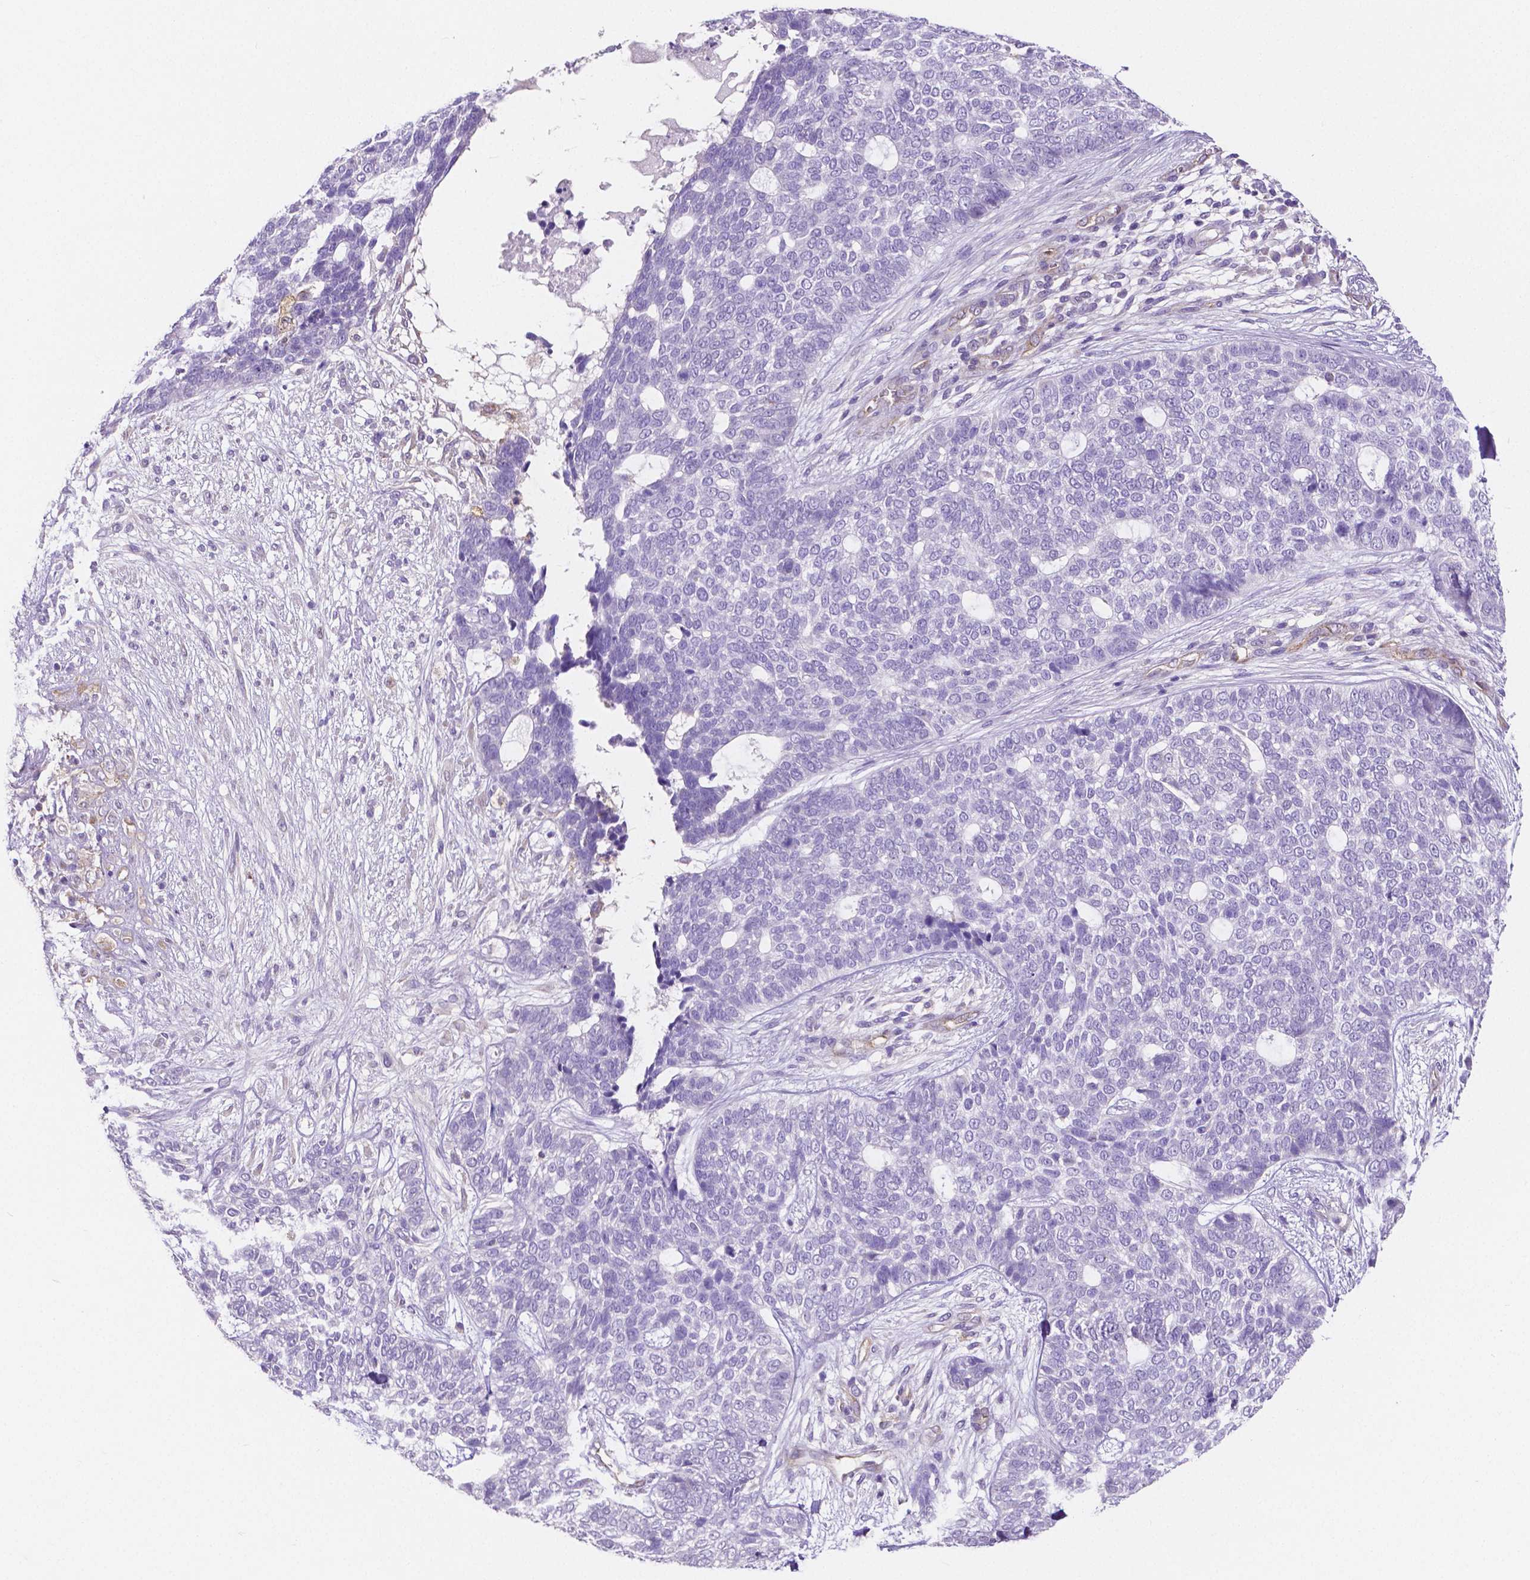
{"staining": {"intensity": "negative", "quantity": "none", "location": "none"}, "tissue": "skin cancer", "cell_type": "Tumor cells", "image_type": "cancer", "snomed": [{"axis": "morphology", "description": "Basal cell carcinoma"}, {"axis": "topography", "description": "Skin"}], "caption": "High magnification brightfield microscopy of skin cancer (basal cell carcinoma) stained with DAB (3,3'-diaminobenzidine) (brown) and counterstained with hematoxylin (blue): tumor cells show no significant positivity.", "gene": "MMP9", "patient": {"sex": "female", "age": 69}}